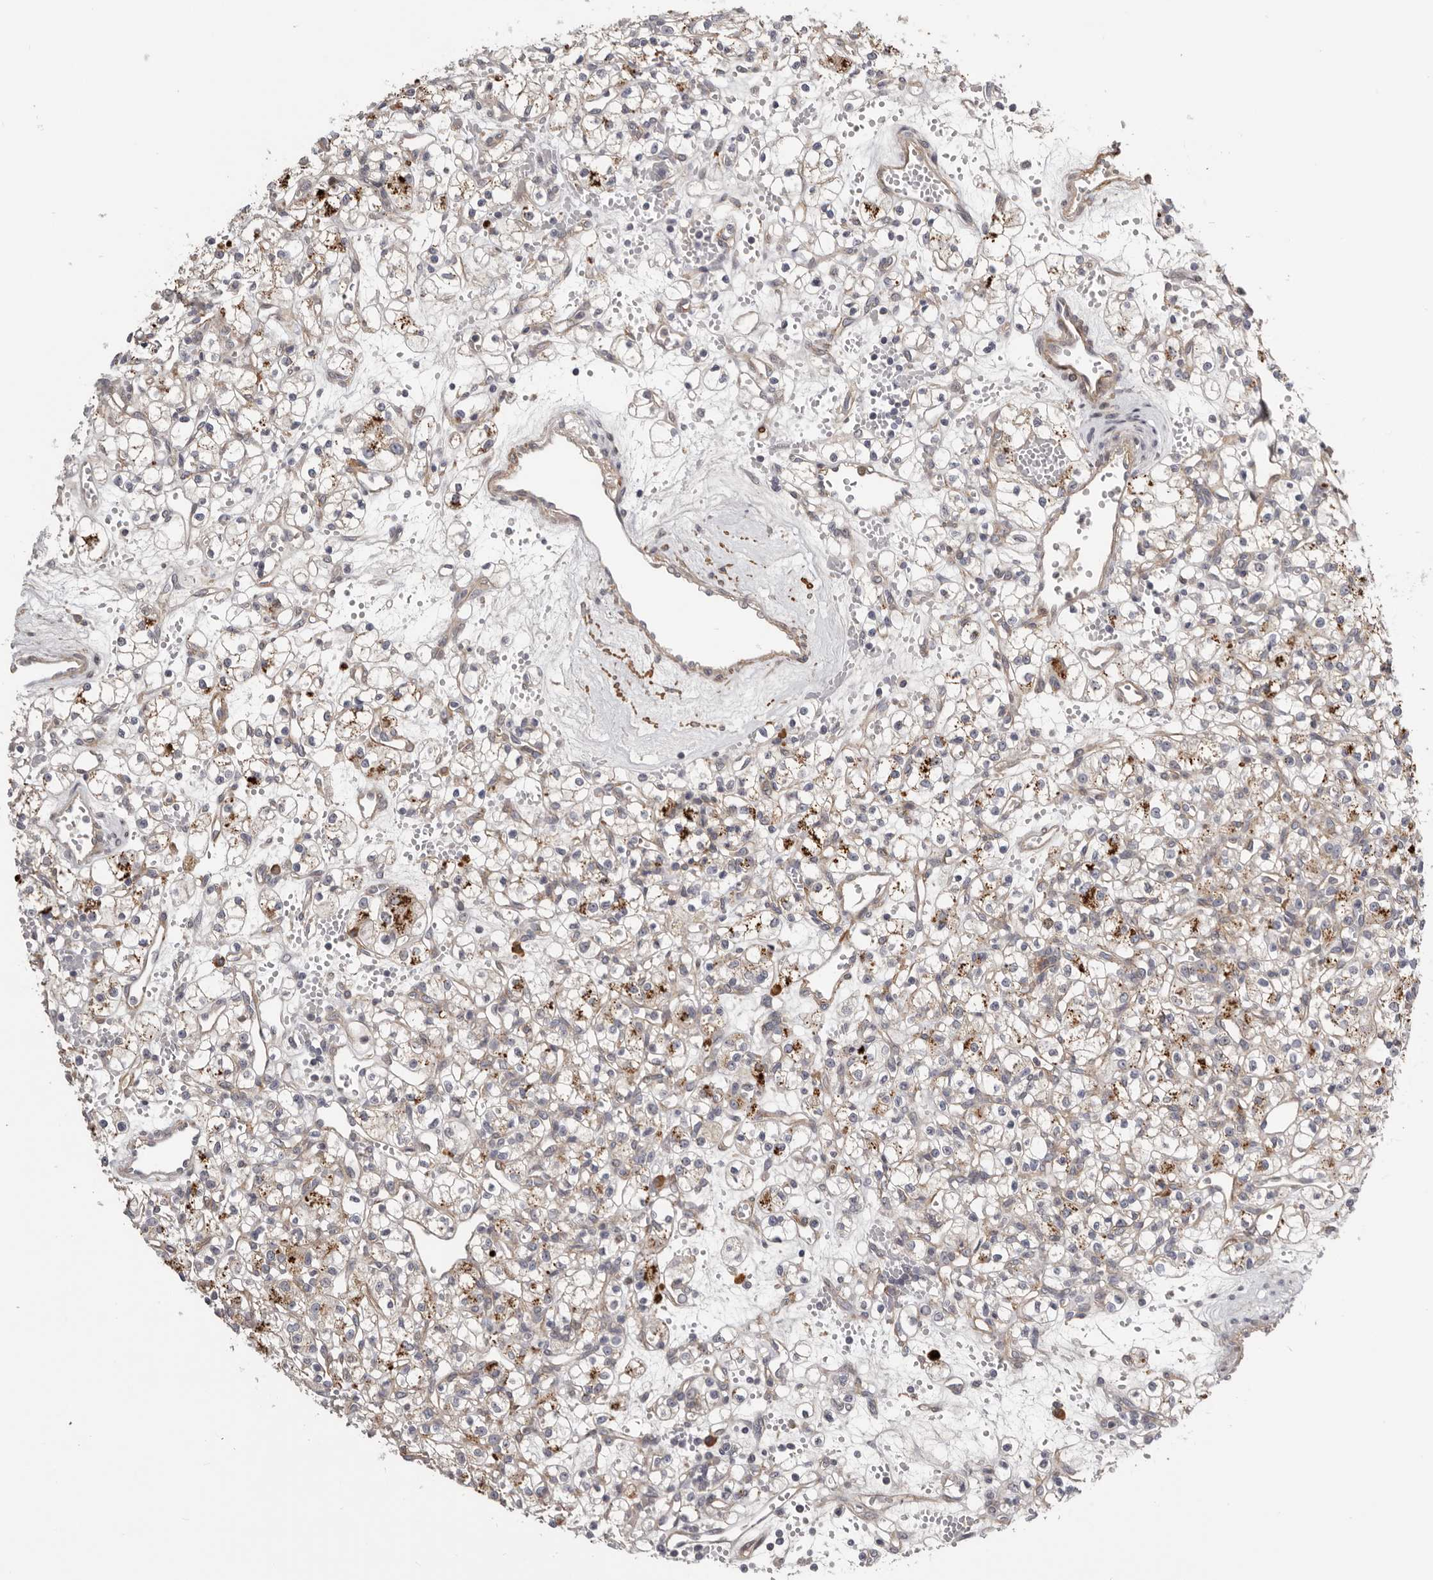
{"staining": {"intensity": "weak", "quantity": "25%-75%", "location": "cytoplasmic/membranous"}, "tissue": "renal cancer", "cell_type": "Tumor cells", "image_type": "cancer", "snomed": [{"axis": "morphology", "description": "Adenocarcinoma, NOS"}, {"axis": "topography", "description": "Kidney"}], "caption": "The image shows immunohistochemical staining of renal adenocarcinoma. There is weak cytoplasmic/membranous expression is present in about 25%-75% of tumor cells.", "gene": "CDCA8", "patient": {"sex": "female", "age": 59}}